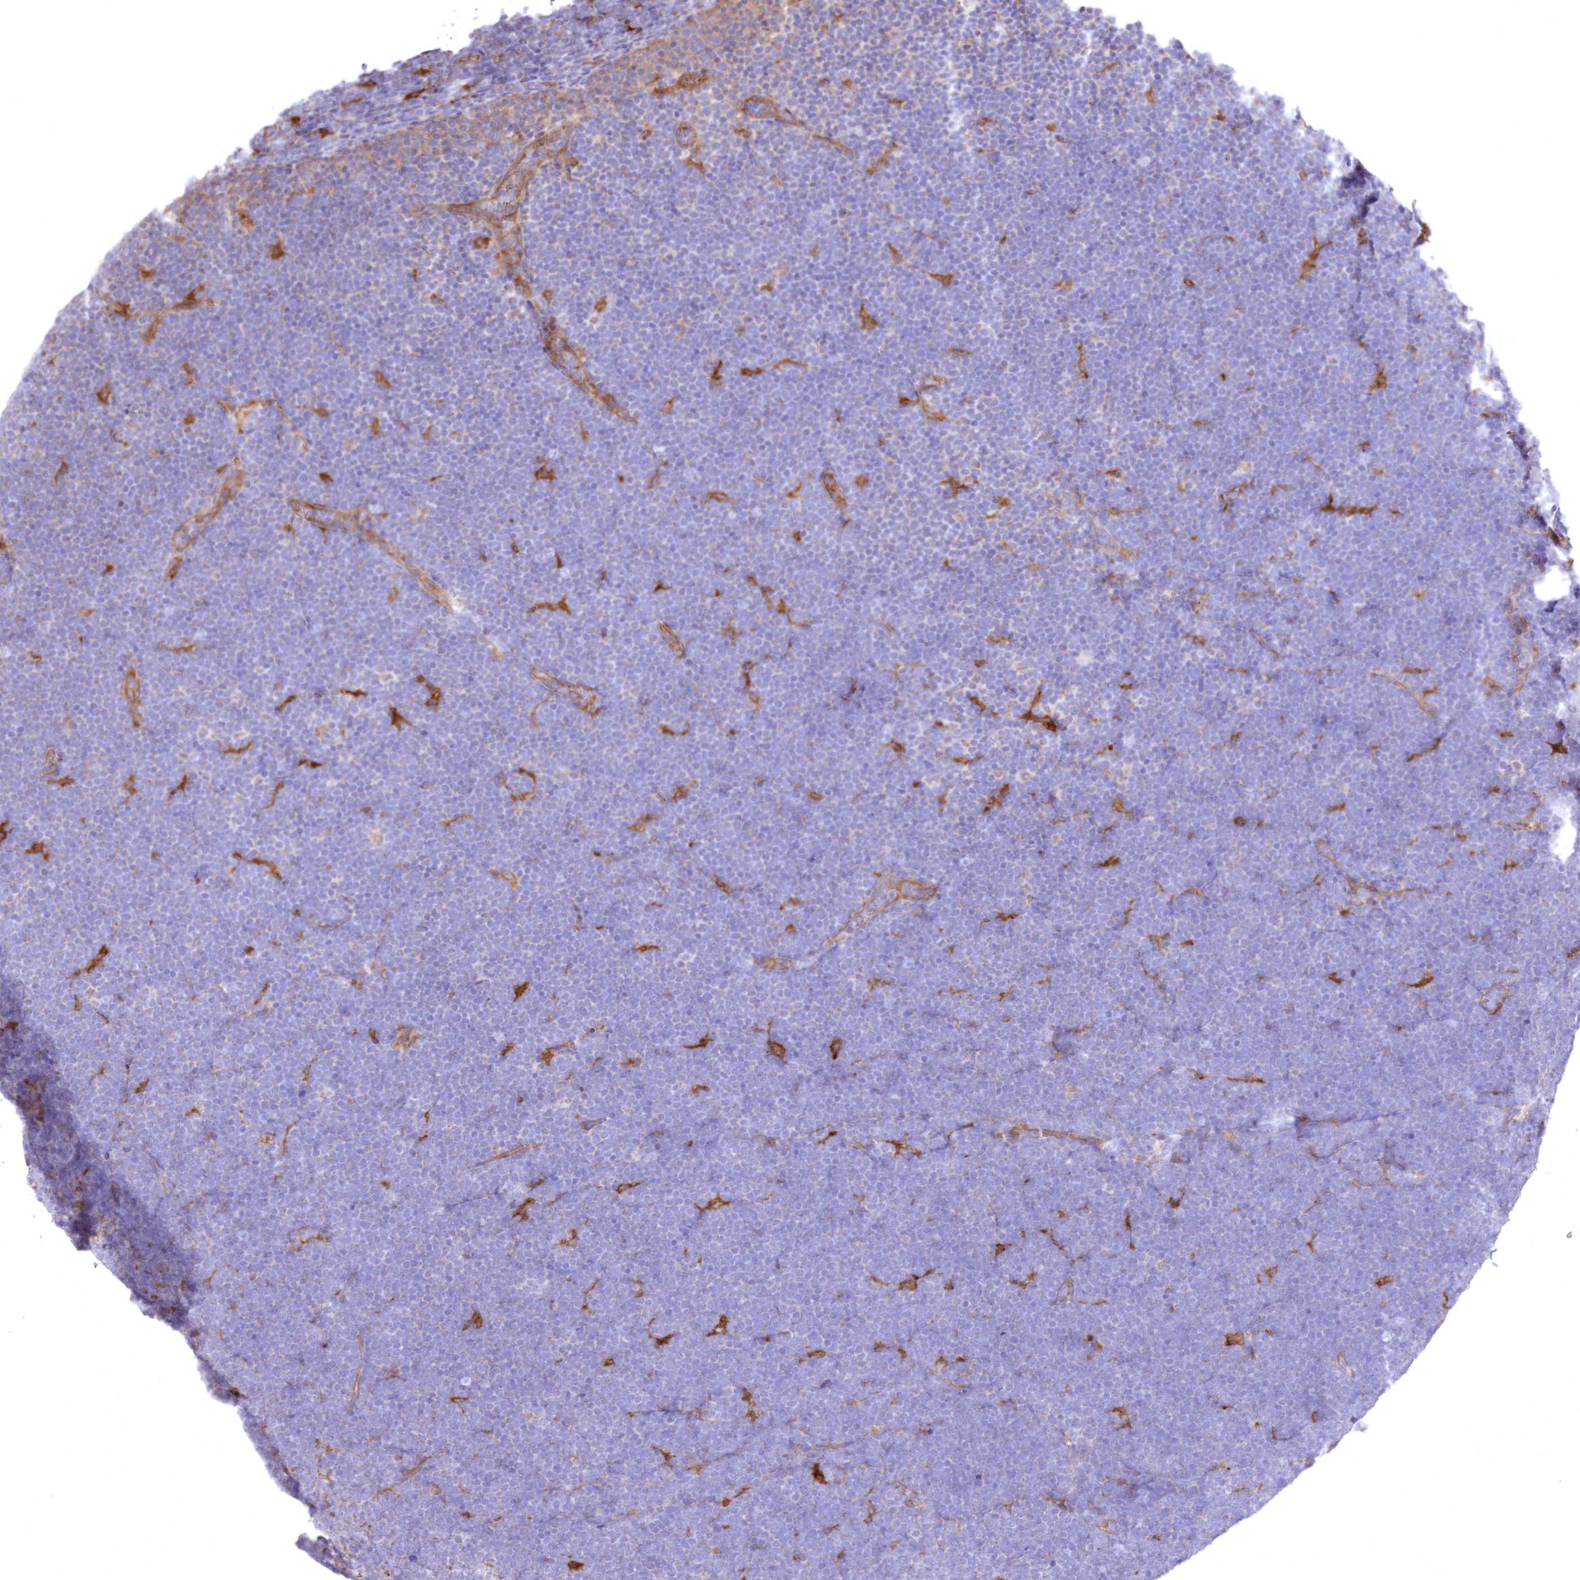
{"staining": {"intensity": "negative", "quantity": "none", "location": "none"}, "tissue": "lymphoma", "cell_type": "Tumor cells", "image_type": "cancer", "snomed": [{"axis": "morphology", "description": "Malignant lymphoma, non-Hodgkin's type, High grade"}, {"axis": "topography", "description": "Lymph node"}], "caption": "A micrograph of human malignant lymphoma, non-Hodgkin's type (high-grade) is negative for staining in tumor cells.", "gene": "FCHO2", "patient": {"sex": "male", "age": 13}}